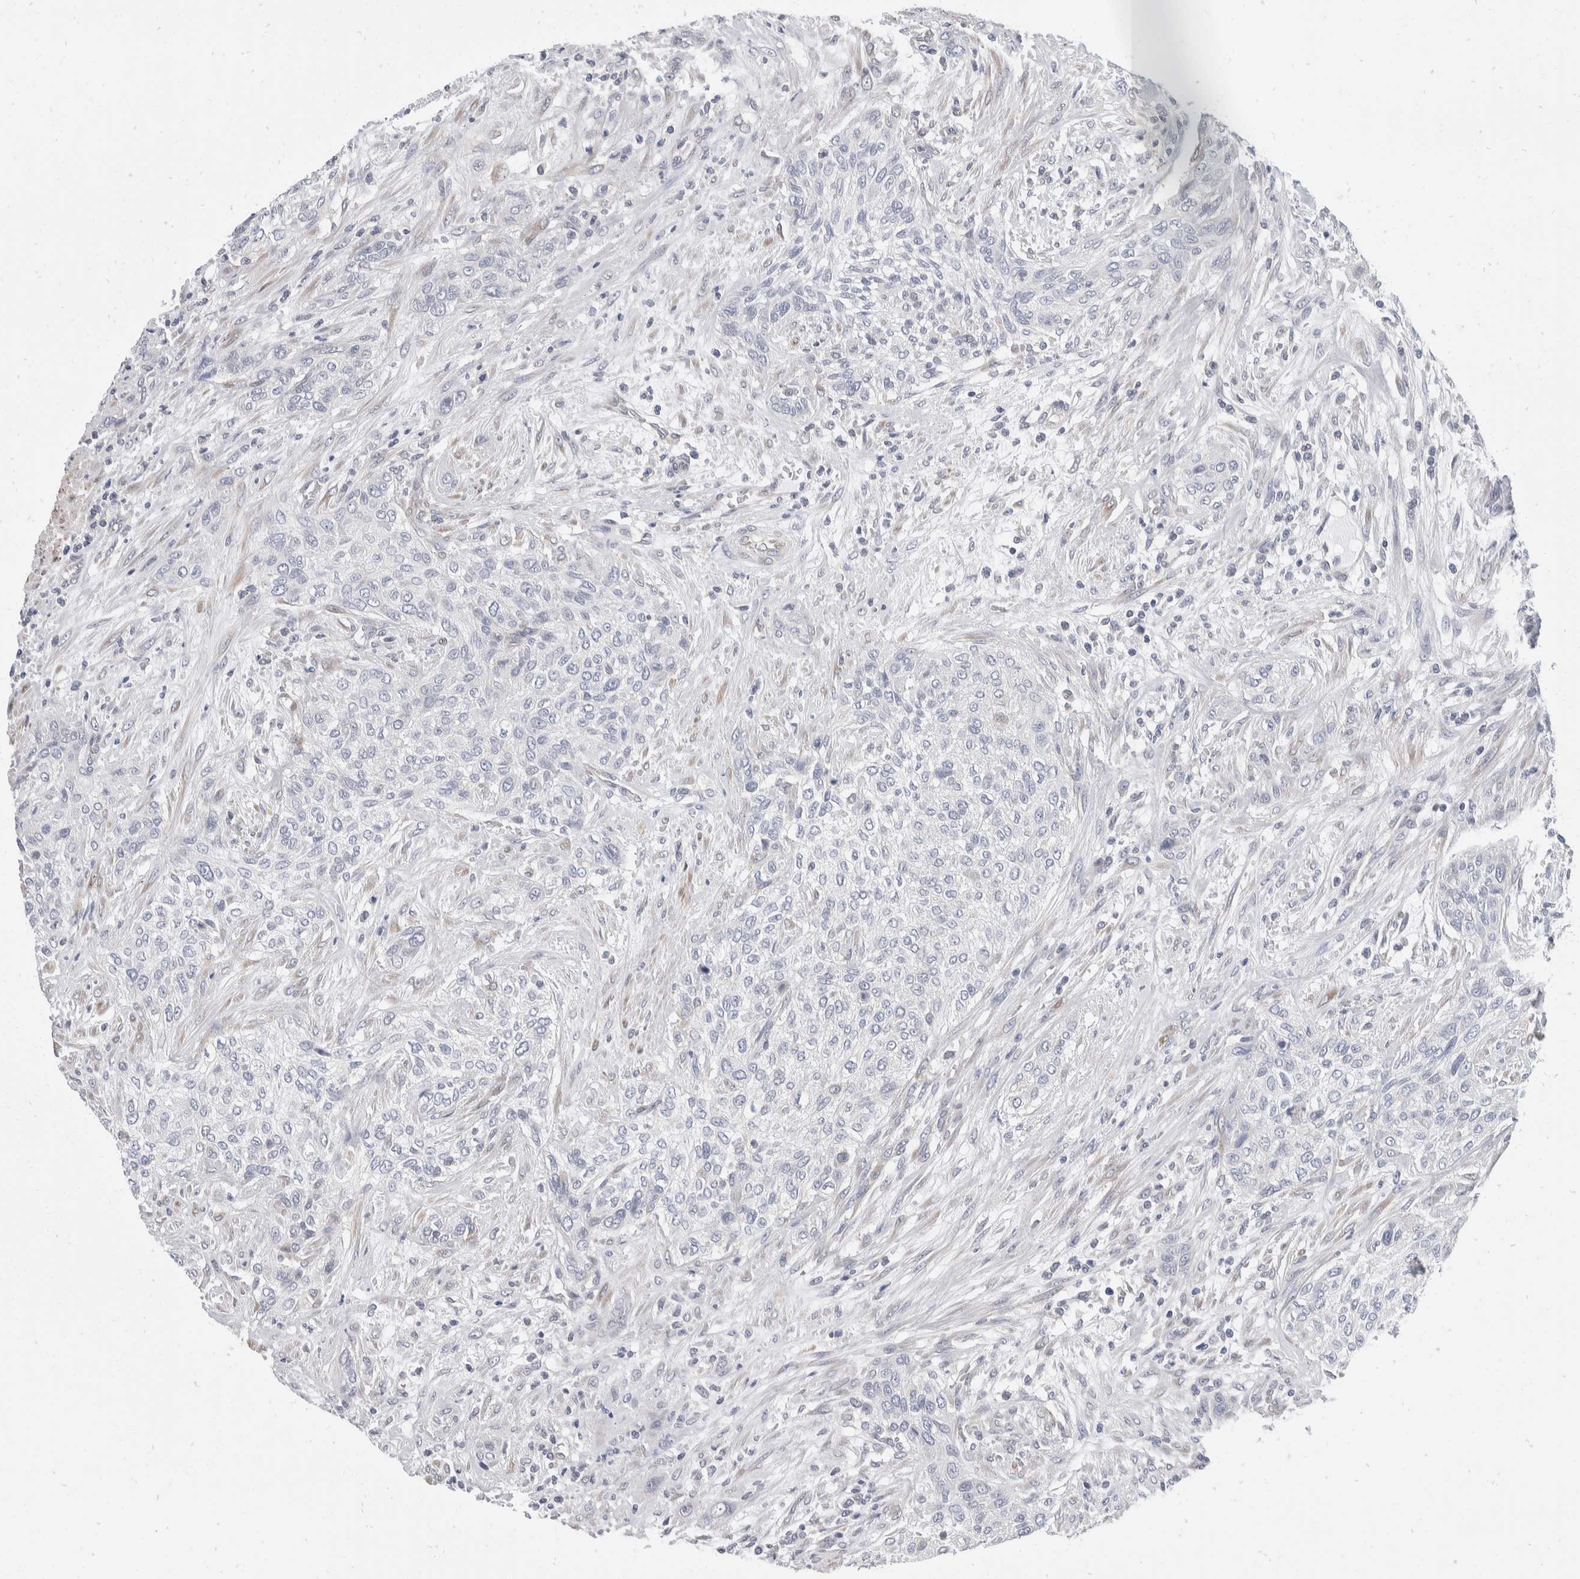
{"staining": {"intensity": "negative", "quantity": "none", "location": "none"}, "tissue": "urothelial cancer", "cell_type": "Tumor cells", "image_type": "cancer", "snomed": [{"axis": "morphology", "description": "Urothelial carcinoma, Low grade"}, {"axis": "morphology", "description": "Urothelial carcinoma, High grade"}, {"axis": "topography", "description": "Urinary bladder"}], "caption": "IHC of urothelial cancer exhibits no expression in tumor cells. (Stains: DAB (3,3'-diaminobenzidine) immunohistochemistry (IHC) with hematoxylin counter stain, Microscopy: brightfield microscopy at high magnification).", "gene": "TMEM245", "patient": {"sex": "male", "age": 35}}